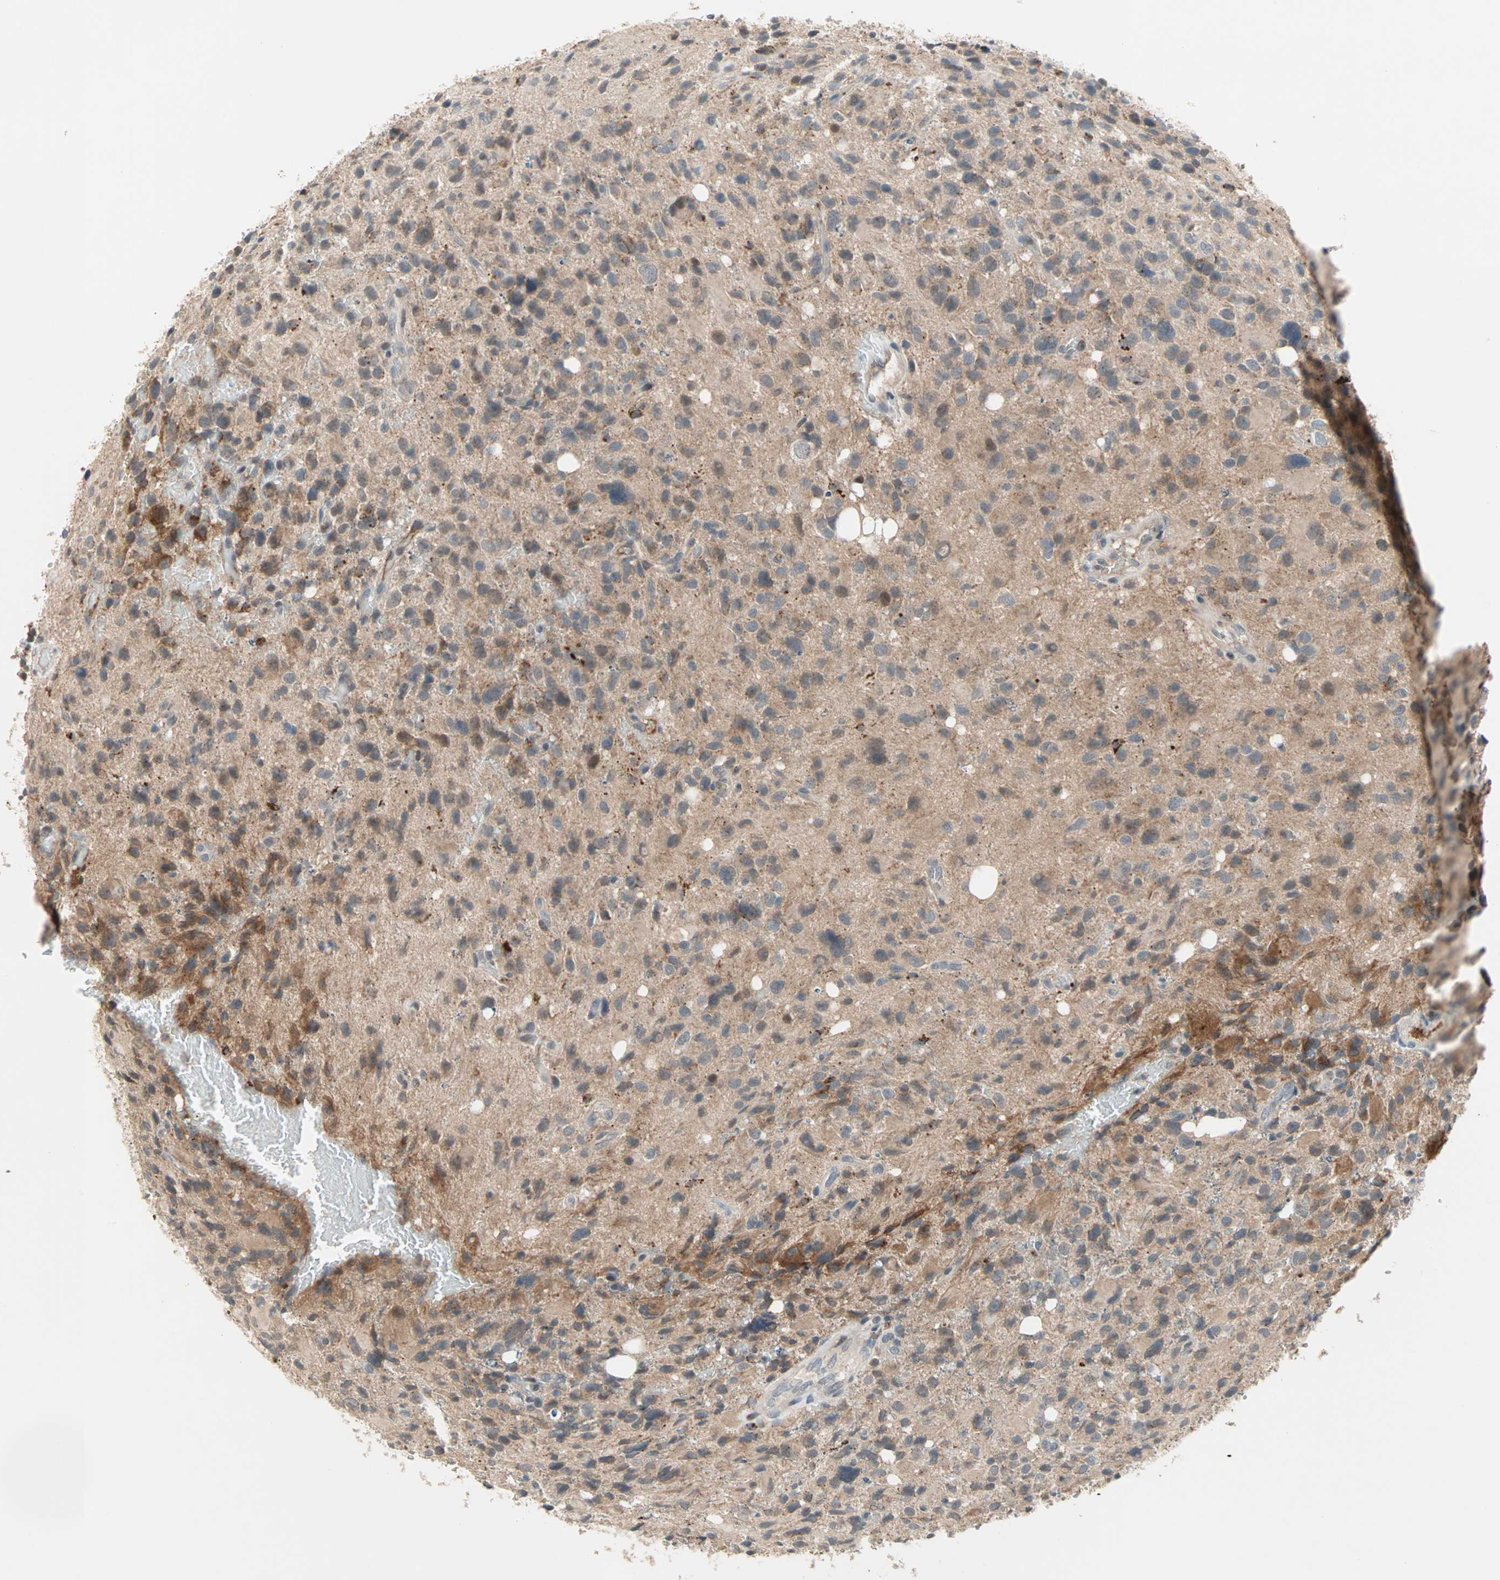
{"staining": {"intensity": "moderate", "quantity": "25%-75%", "location": "cytoplasmic/membranous"}, "tissue": "glioma", "cell_type": "Tumor cells", "image_type": "cancer", "snomed": [{"axis": "morphology", "description": "Glioma, malignant, High grade"}, {"axis": "topography", "description": "Brain"}], "caption": "A brown stain labels moderate cytoplasmic/membranous expression of a protein in human glioma tumor cells.", "gene": "PROS1", "patient": {"sex": "male", "age": 48}}